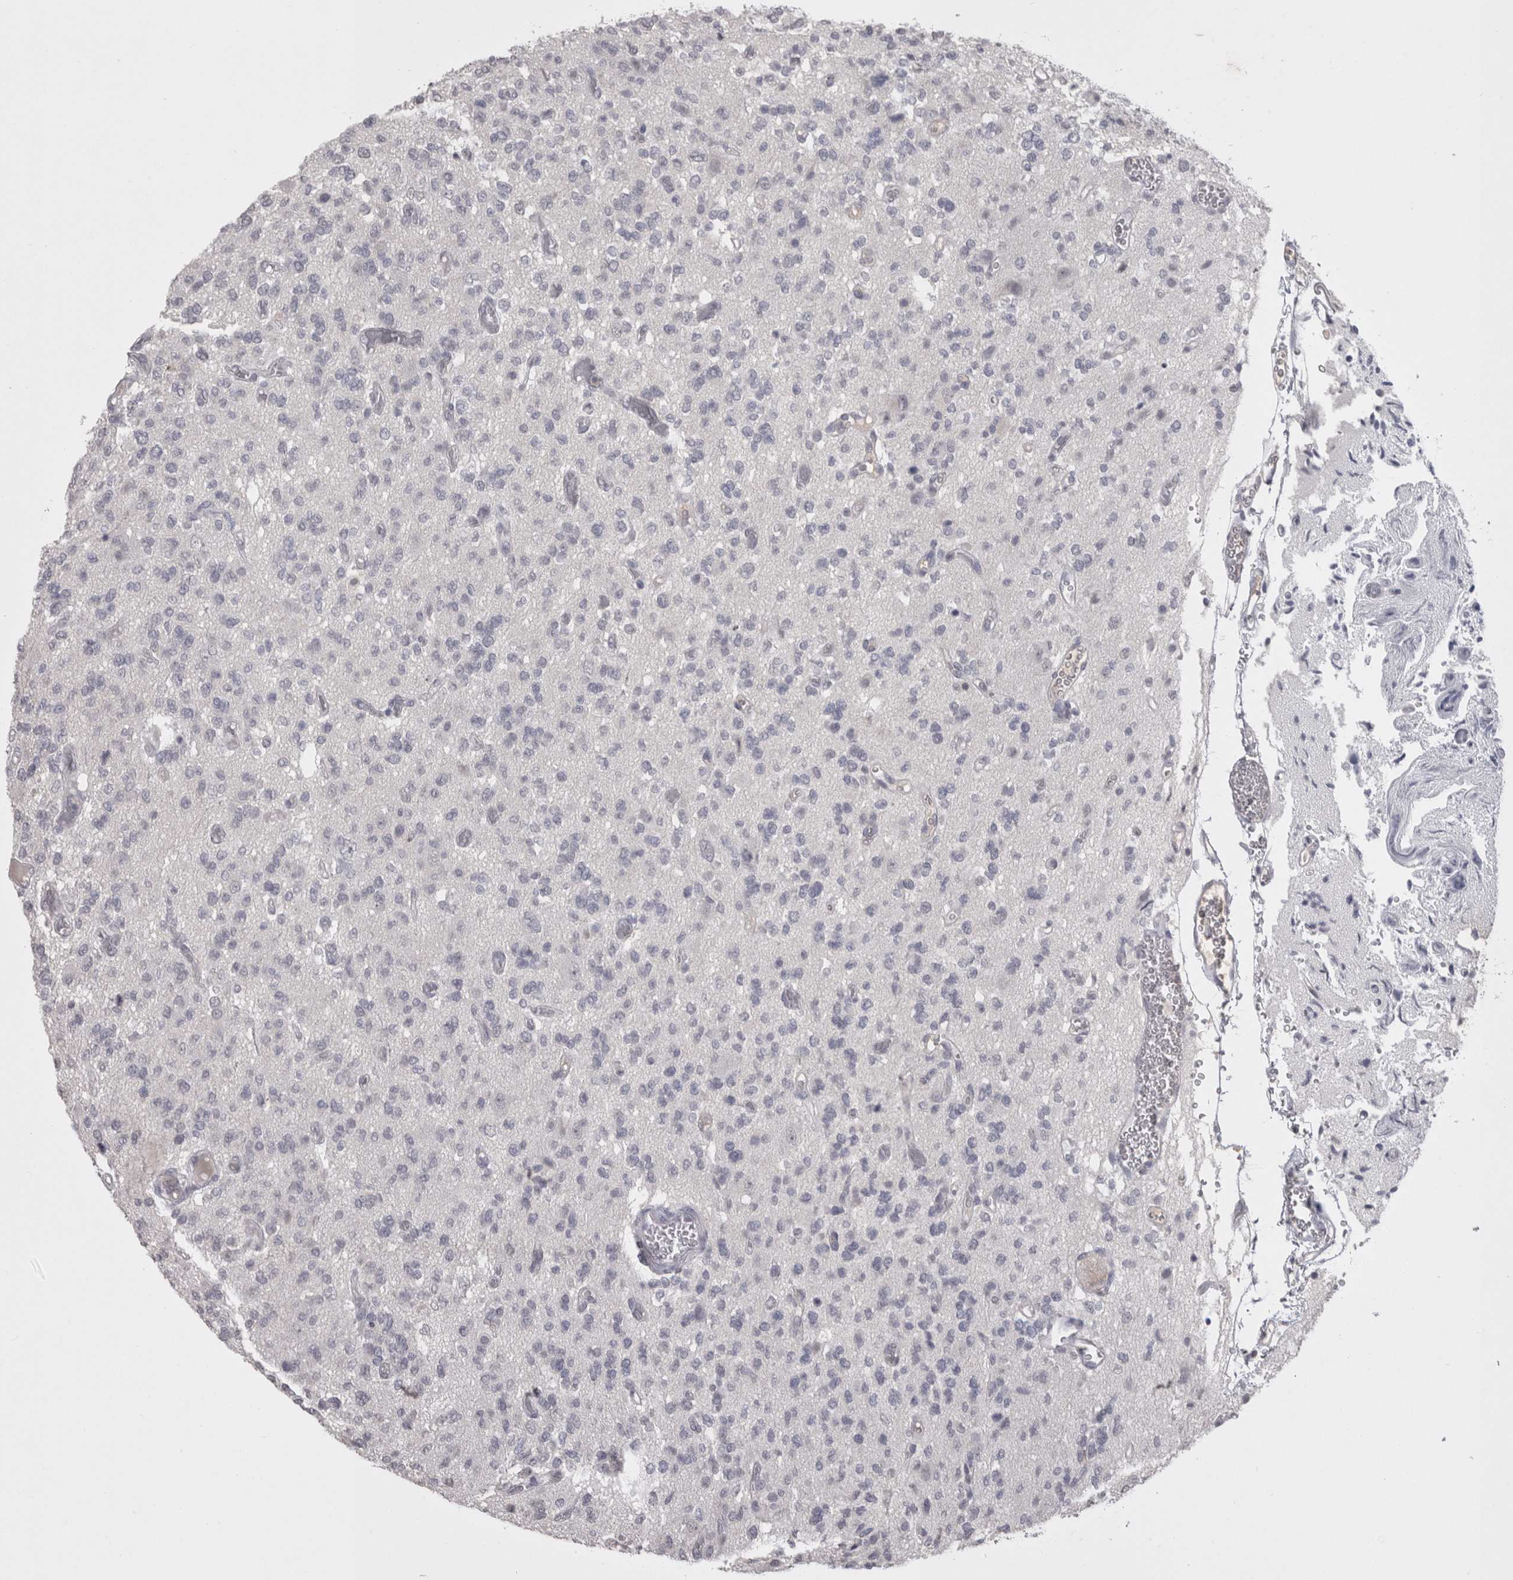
{"staining": {"intensity": "negative", "quantity": "none", "location": "none"}, "tissue": "glioma", "cell_type": "Tumor cells", "image_type": "cancer", "snomed": [{"axis": "morphology", "description": "Glioma, malignant, Low grade"}, {"axis": "topography", "description": "Brain"}], "caption": "Tumor cells are negative for brown protein staining in glioma. (DAB (3,3'-diaminobenzidine) immunohistochemistry visualized using brightfield microscopy, high magnification).", "gene": "LAX1", "patient": {"sex": "male", "age": 38}}